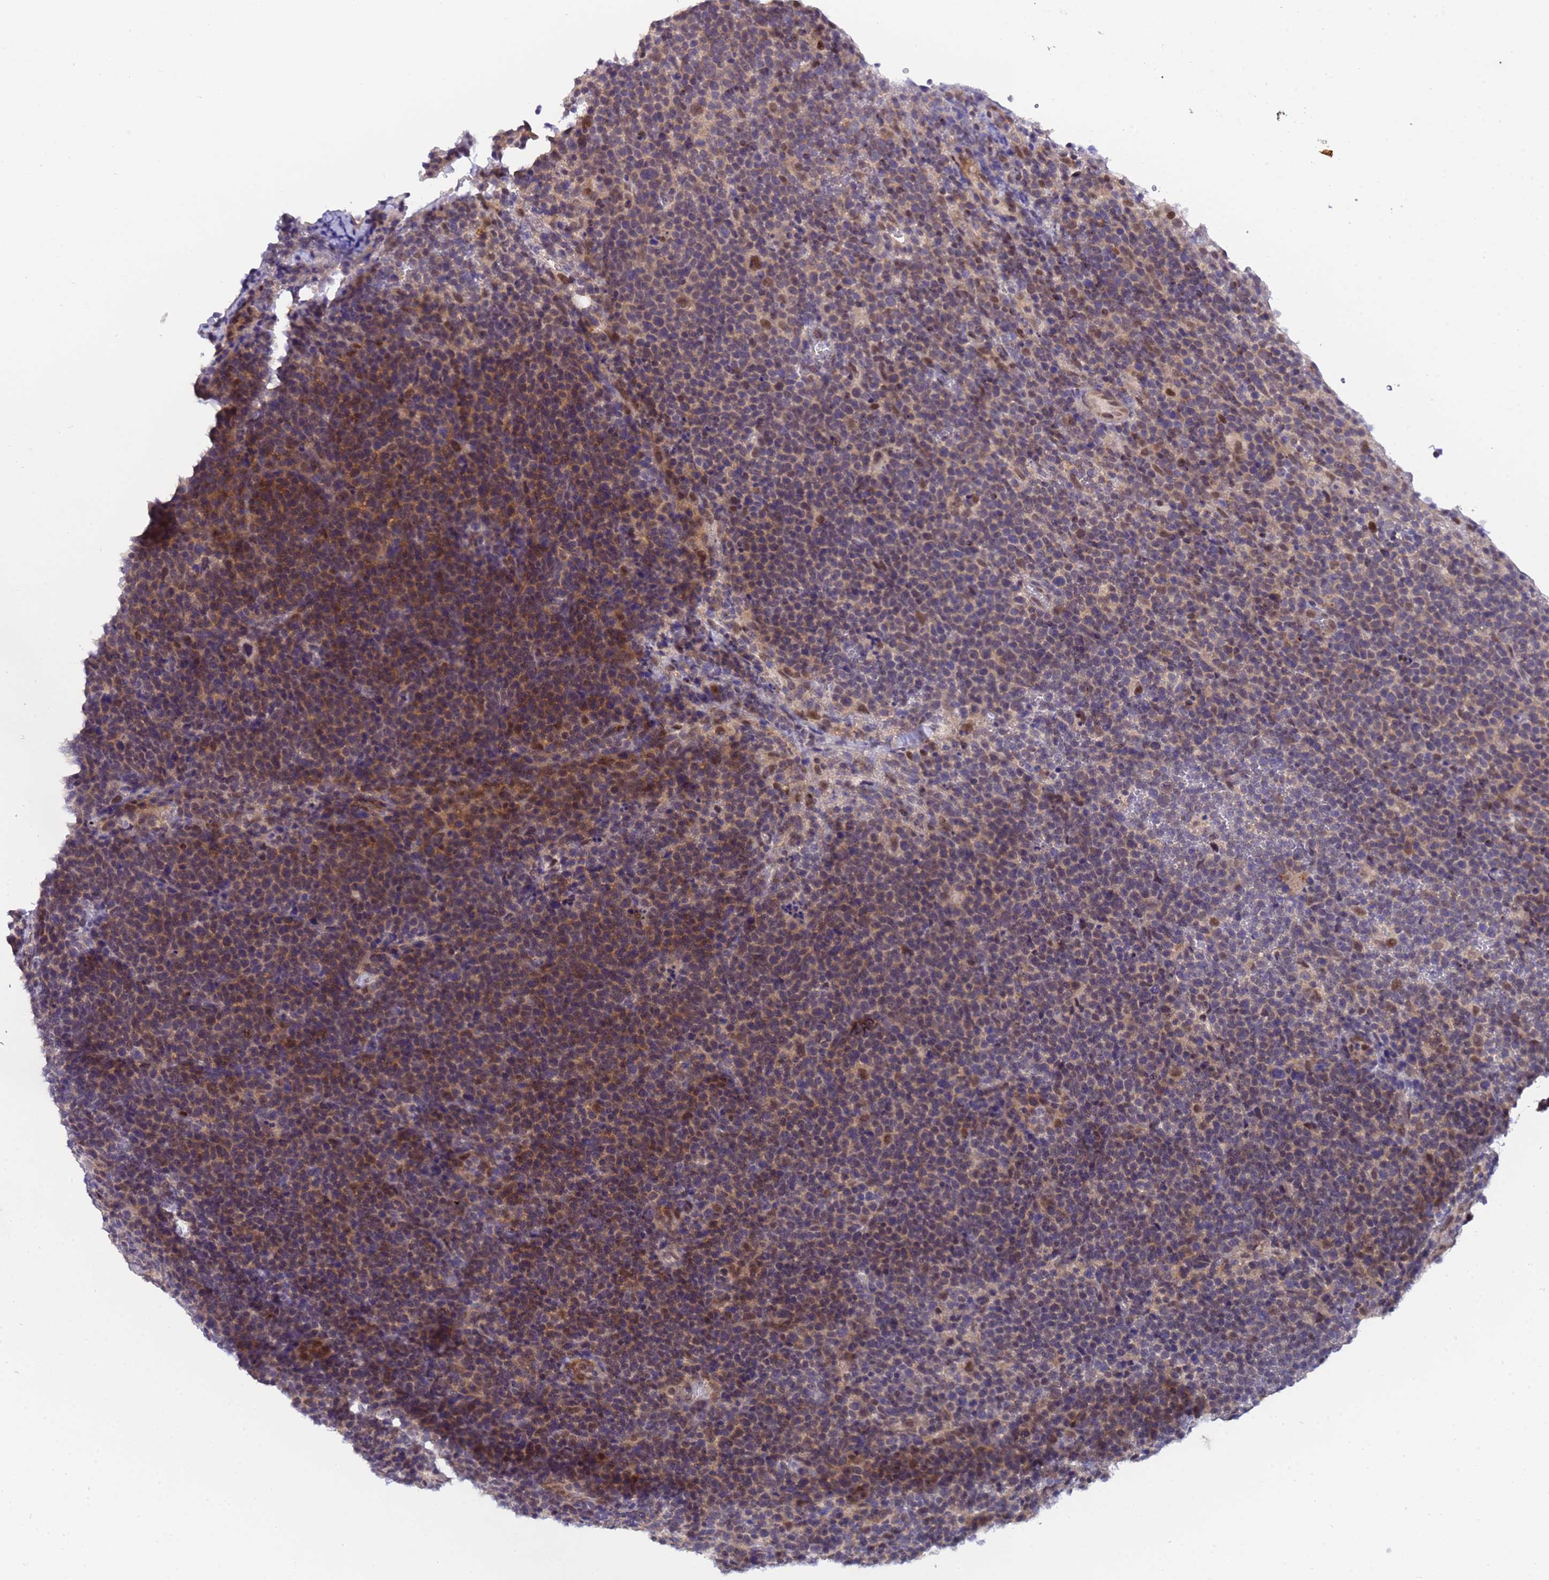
{"staining": {"intensity": "weak", "quantity": "25%-75%", "location": "cytoplasmic/membranous"}, "tissue": "lymphoma", "cell_type": "Tumor cells", "image_type": "cancer", "snomed": [{"axis": "morphology", "description": "Malignant lymphoma, non-Hodgkin's type, High grade"}, {"axis": "topography", "description": "Lymph node"}], "caption": "The image reveals a brown stain indicating the presence of a protein in the cytoplasmic/membranous of tumor cells in malignant lymphoma, non-Hodgkin's type (high-grade).", "gene": "ANAPC13", "patient": {"sex": "male", "age": 61}}